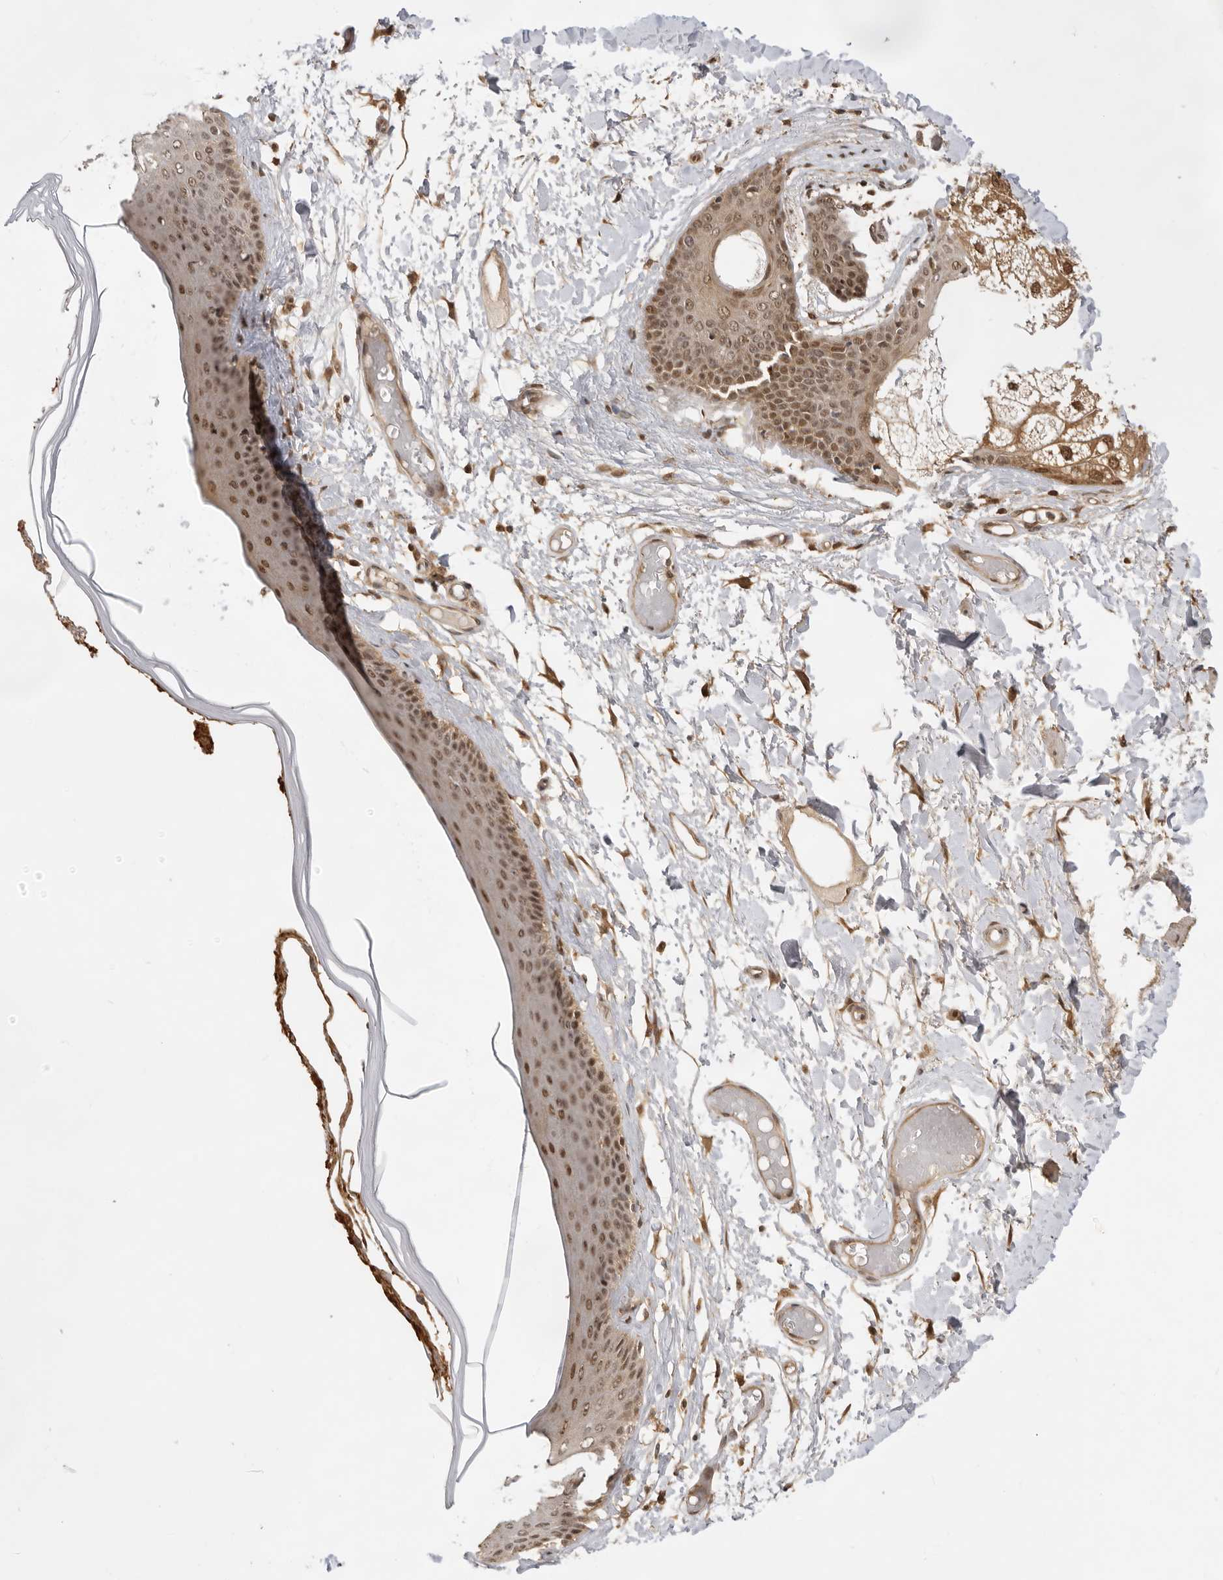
{"staining": {"intensity": "moderate", "quantity": ">75%", "location": "cytoplasmic/membranous,nuclear"}, "tissue": "skin", "cell_type": "Epidermal cells", "image_type": "normal", "snomed": [{"axis": "morphology", "description": "Normal tissue, NOS"}, {"axis": "topography", "description": "Vulva"}], "caption": "This histopathology image reveals benign skin stained with immunohistochemistry (IHC) to label a protein in brown. The cytoplasmic/membranous,nuclear of epidermal cells show moderate positivity for the protein. Nuclei are counter-stained blue.", "gene": "ADPRS", "patient": {"sex": "female", "age": 73}}